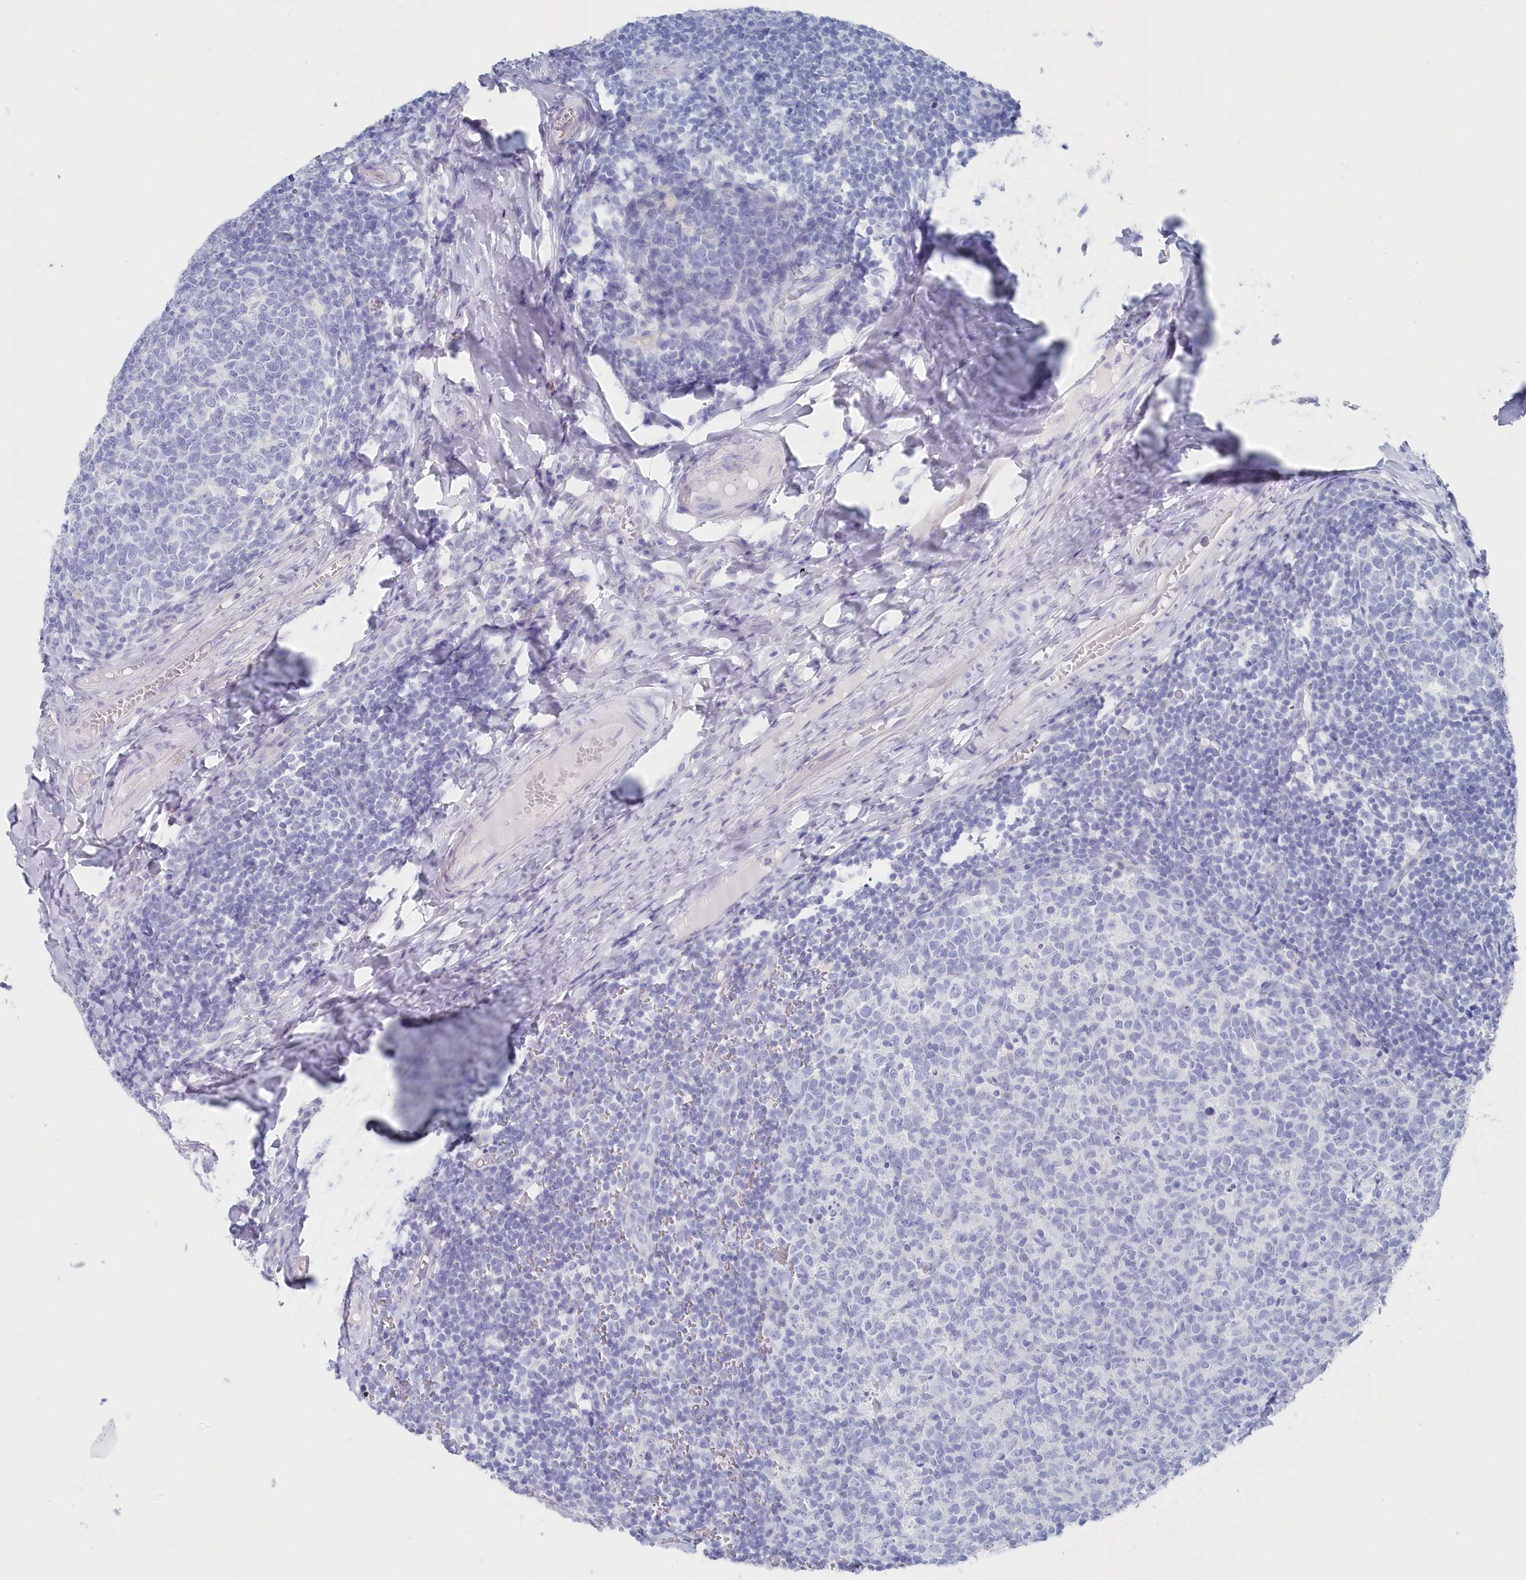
{"staining": {"intensity": "negative", "quantity": "none", "location": "none"}, "tissue": "tonsil", "cell_type": "Germinal center cells", "image_type": "normal", "snomed": [{"axis": "morphology", "description": "Normal tissue, NOS"}, {"axis": "topography", "description": "Tonsil"}], "caption": "Immunohistochemical staining of unremarkable human tonsil reveals no significant staining in germinal center cells. Nuclei are stained in blue.", "gene": "CSNK1G2", "patient": {"sex": "female", "age": 19}}